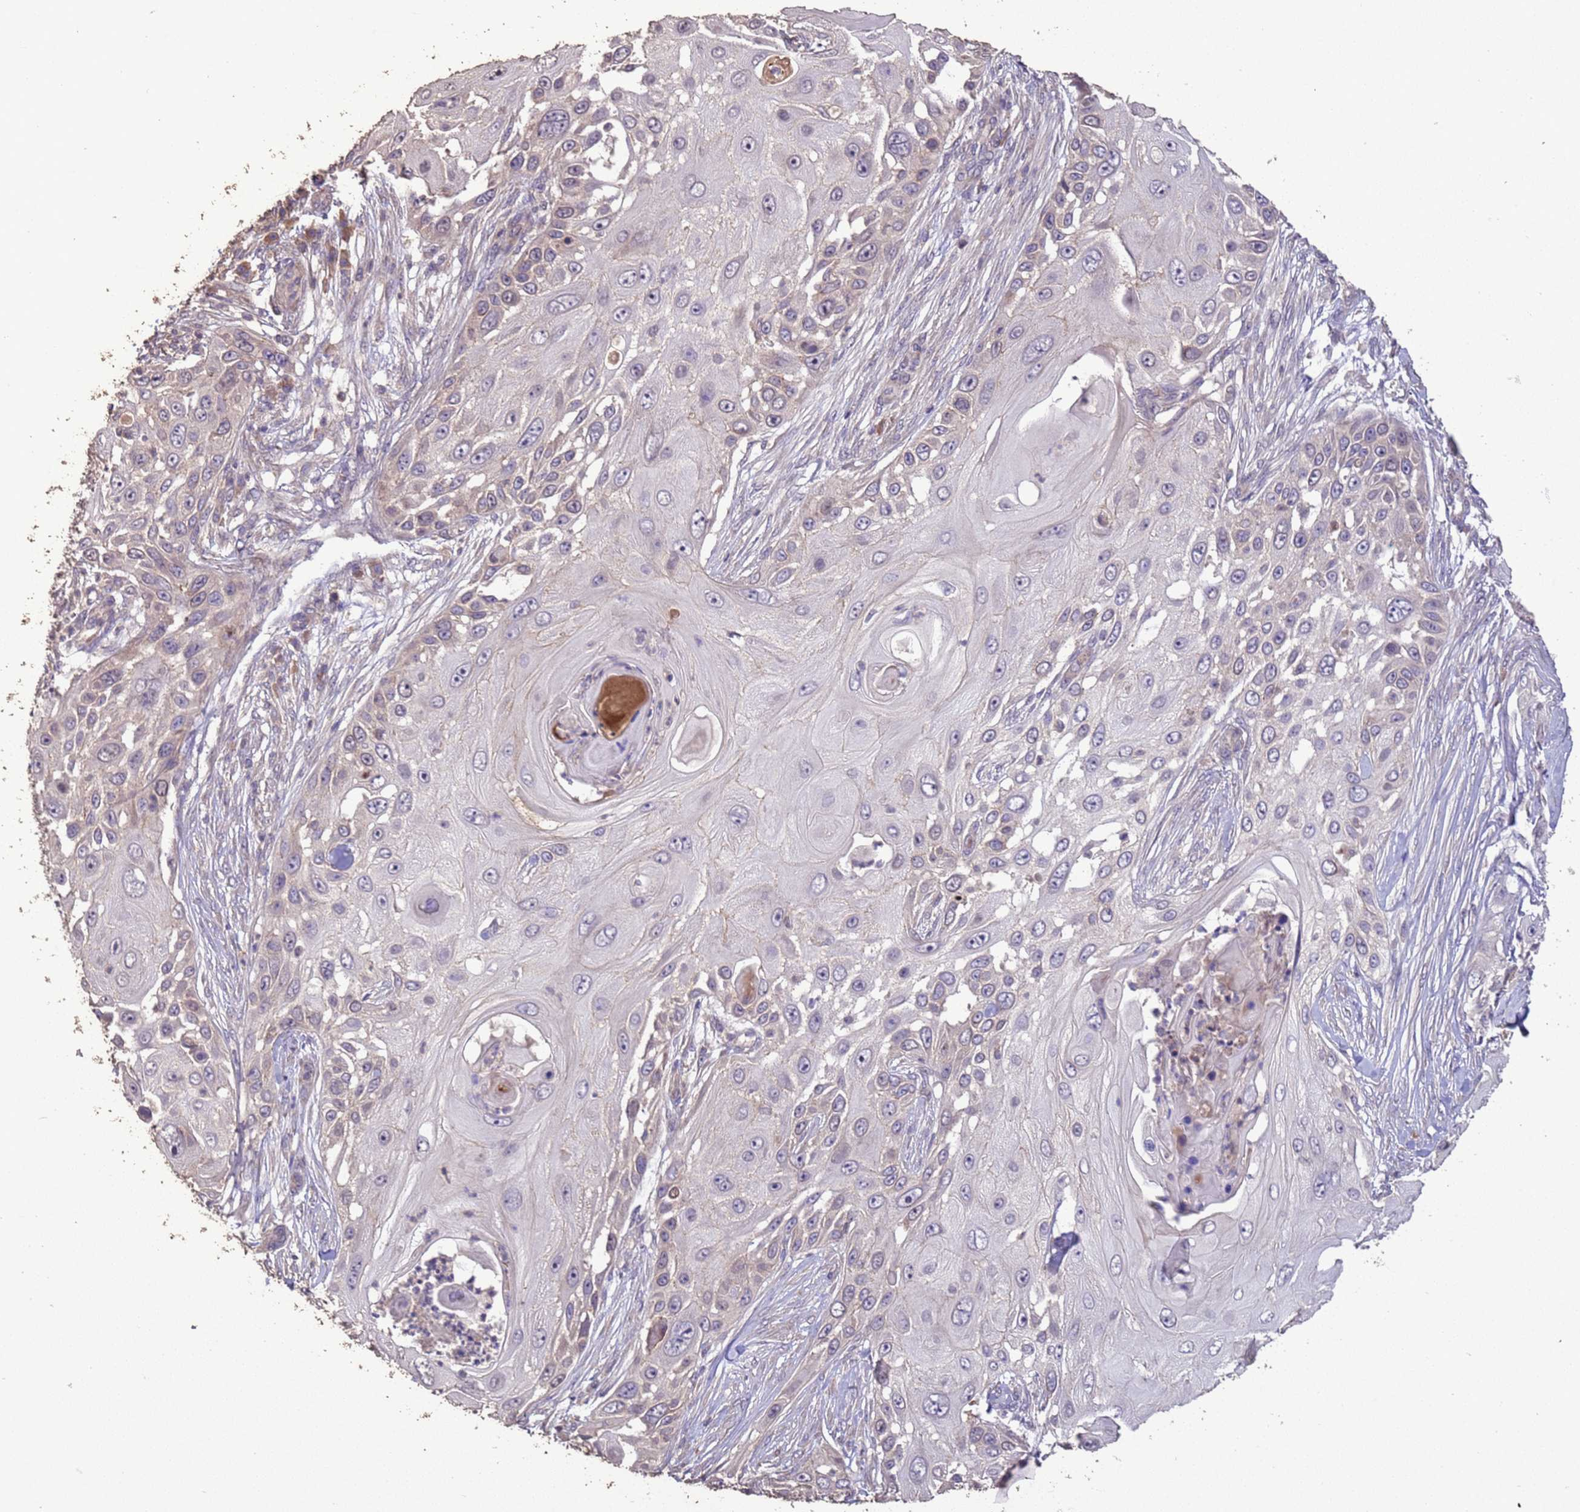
{"staining": {"intensity": "negative", "quantity": "none", "location": "none"}, "tissue": "skin cancer", "cell_type": "Tumor cells", "image_type": "cancer", "snomed": [{"axis": "morphology", "description": "Squamous cell carcinoma, NOS"}, {"axis": "topography", "description": "Skin"}], "caption": "Protein analysis of squamous cell carcinoma (skin) displays no significant staining in tumor cells. The staining was performed using DAB to visualize the protein expression in brown, while the nuclei were stained in blue with hematoxylin (Magnification: 20x).", "gene": "SLC9B2", "patient": {"sex": "female", "age": 44}}